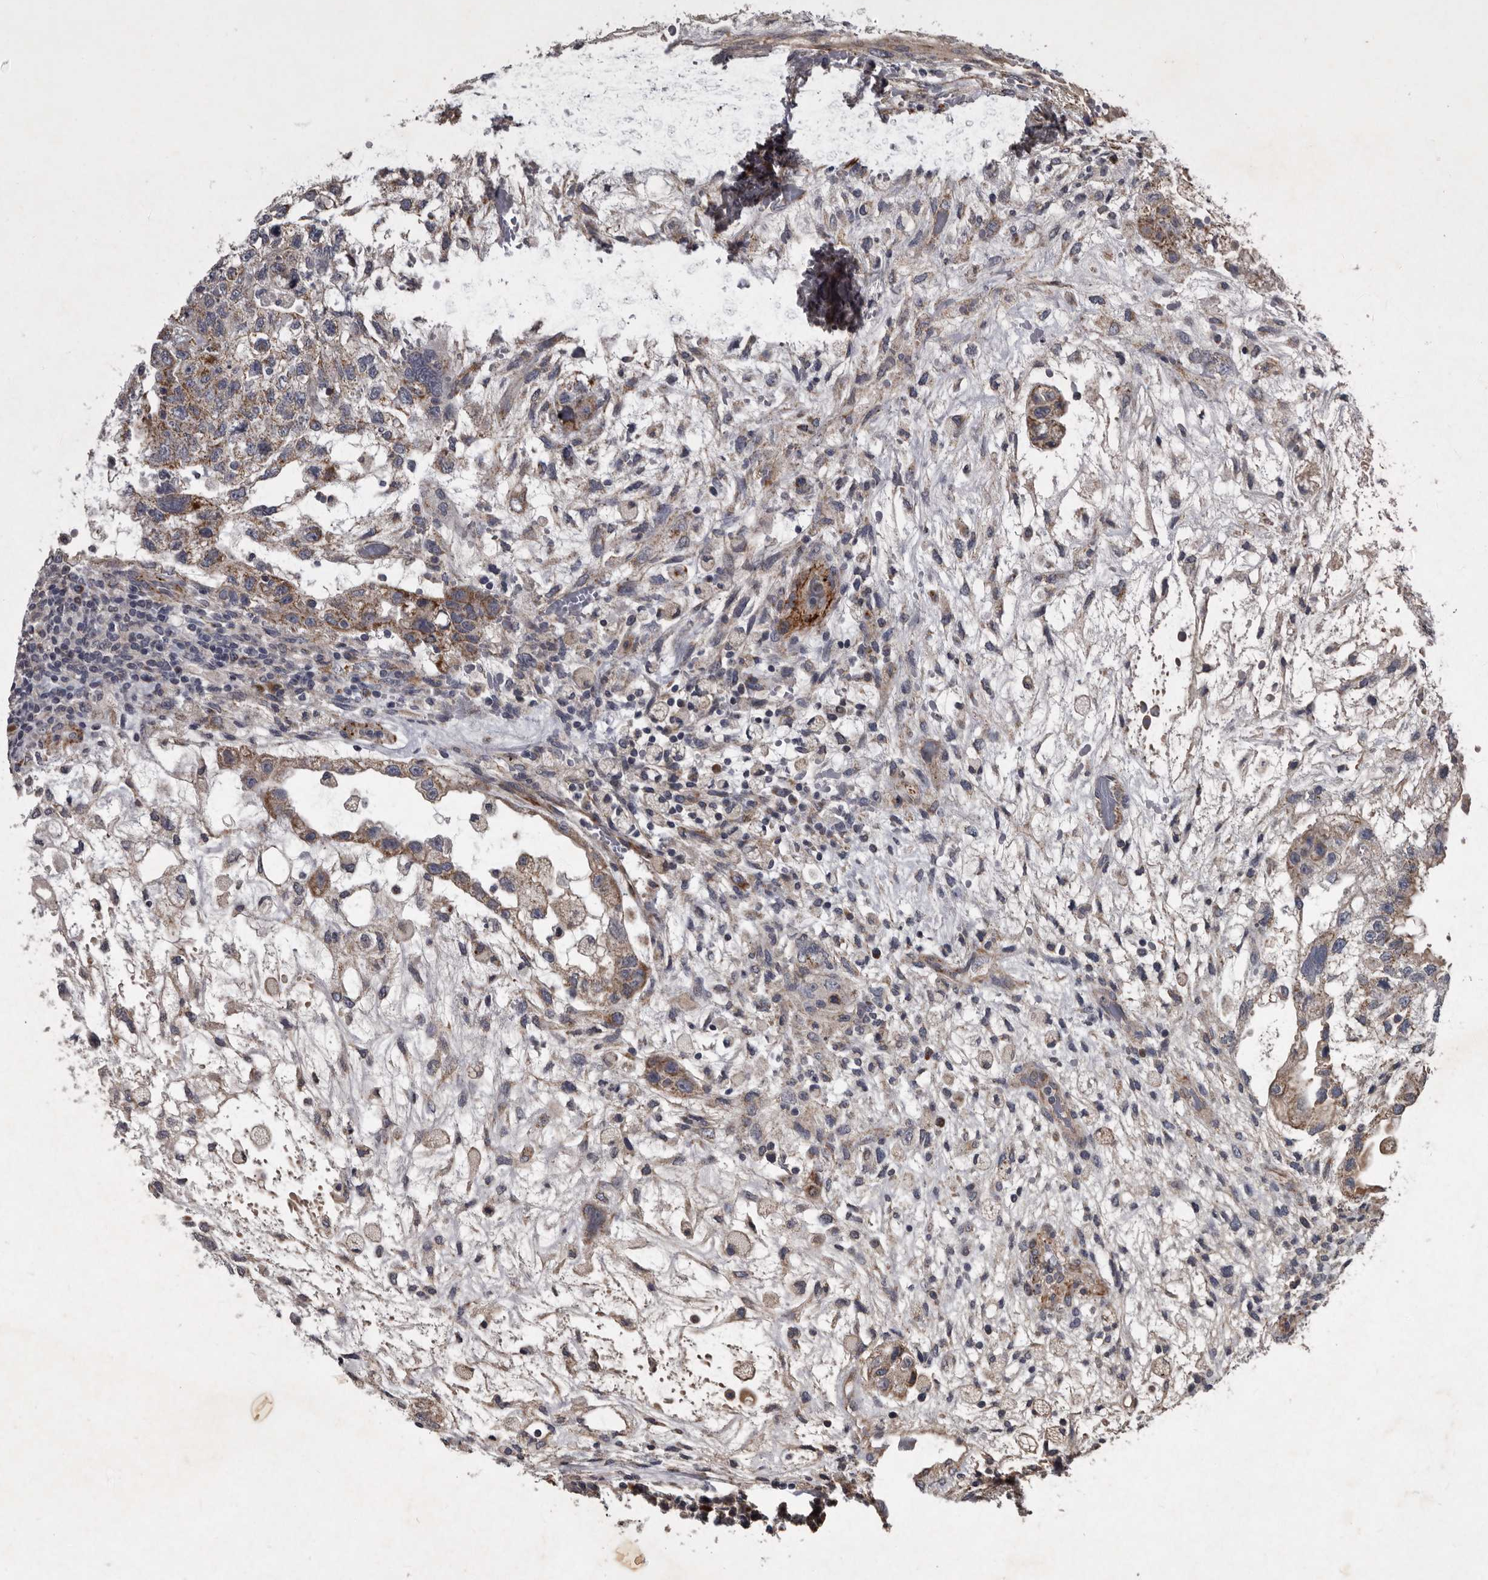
{"staining": {"intensity": "moderate", "quantity": "25%-75%", "location": "cytoplasmic/membranous"}, "tissue": "testis cancer", "cell_type": "Tumor cells", "image_type": "cancer", "snomed": [{"axis": "morphology", "description": "Carcinoma, Embryonal, NOS"}, {"axis": "topography", "description": "Testis"}], "caption": "Tumor cells show medium levels of moderate cytoplasmic/membranous positivity in approximately 25%-75% of cells in testis cancer. The staining is performed using DAB brown chromogen to label protein expression. The nuclei are counter-stained blue using hematoxylin.", "gene": "MRPS15", "patient": {"sex": "male", "age": 36}}